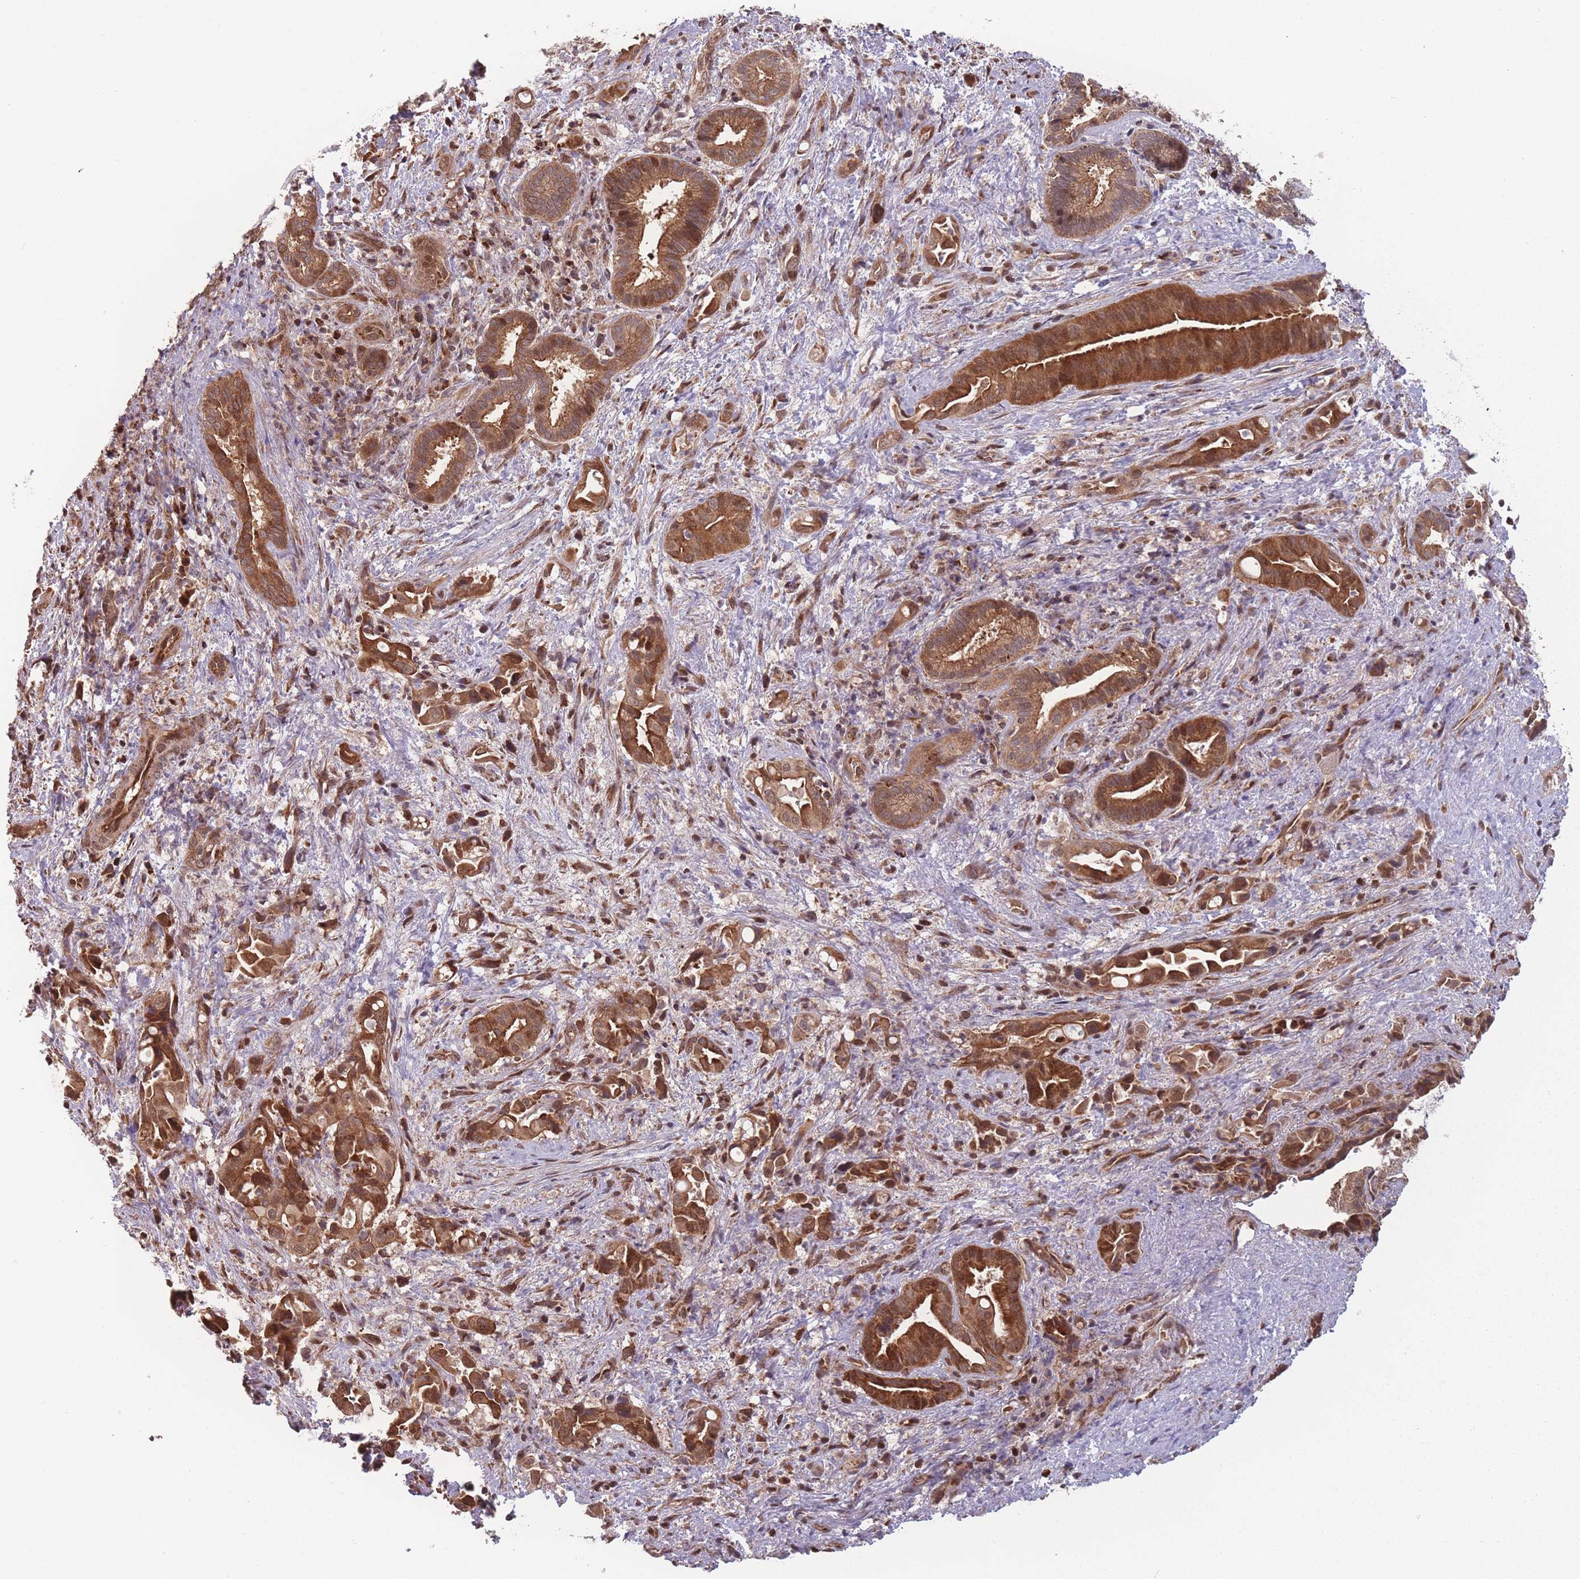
{"staining": {"intensity": "strong", "quantity": ">75%", "location": "cytoplasmic/membranous"}, "tissue": "liver cancer", "cell_type": "Tumor cells", "image_type": "cancer", "snomed": [{"axis": "morphology", "description": "Cholangiocarcinoma"}, {"axis": "topography", "description": "Liver"}], "caption": "The image displays staining of liver cancer, revealing strong cytoplasmic/membranous protein expression (brown color) within tumor cells. The staining is performed using DAB (3,3'-diaminobenzidine) brown chromogen to label protein expression. The nuclei are counter-stained blue using hematoxylin.", "gene": "RPS18", "patient": {"sex": "female", "age": 68}}